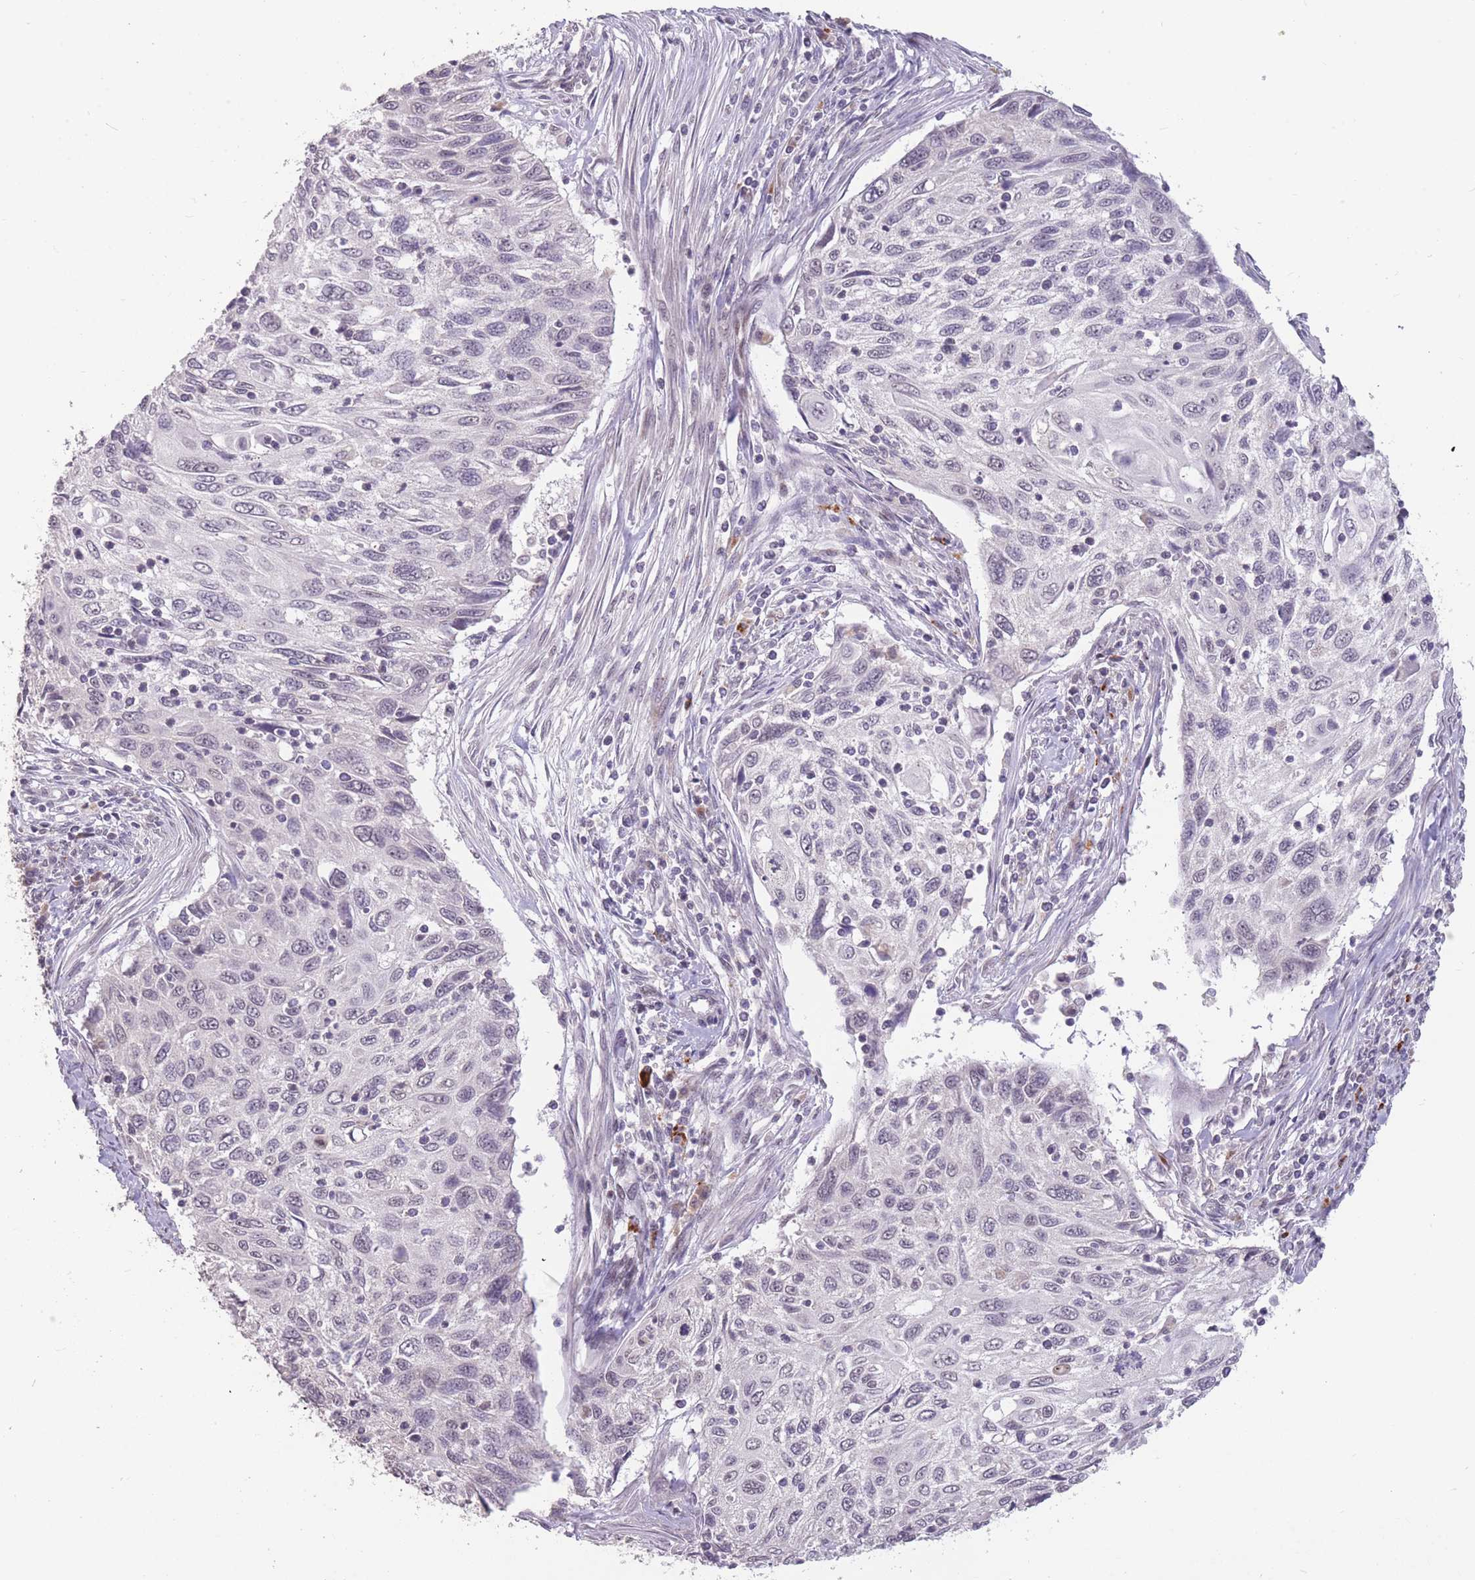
{"staining": {"intensity": "negative", "quantity": "none", "location": "none"}, "tissue": "cervical cancer", "cell_type": "Tumor cells", "image_type": "cancer", "snomed": [{"axis": "morphology", "description": "Squamous cell carcinoma, NOS"}, {"axis": "topography", "description": "Cervix"}], "caption": "Image shows no significant protein expression in tumor cells of cervical cancer. Nuclei are stained in blue.", "gene": "HNRNPUL1", "patient": {"sex": "female", "age": 70}}